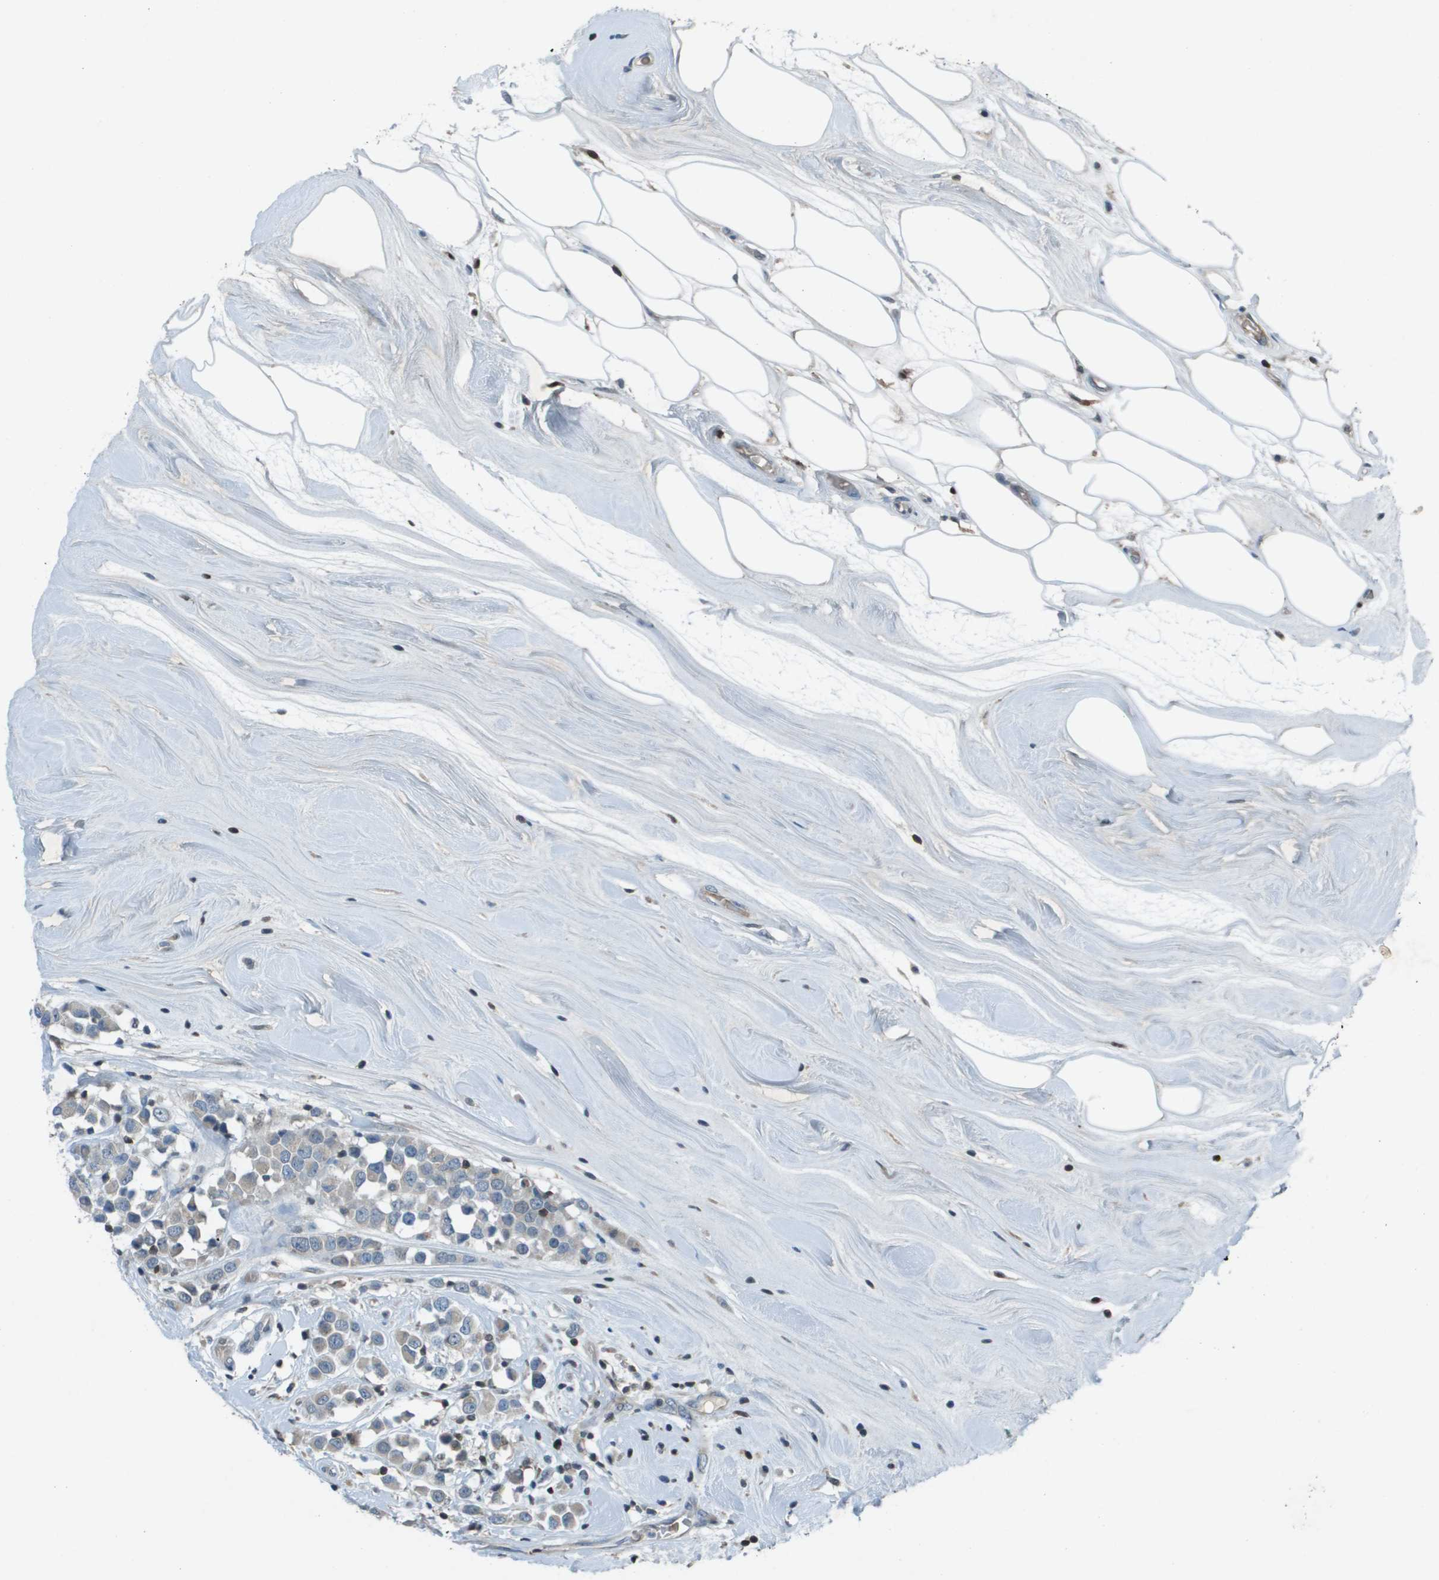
{"staining": {"intensity": "weak", "quantity": "<25%", "location": "cytoplasmic/membranous"}, "tissue": "breast cancer", "cell_type": "Tumor cells", "image_type": "cancer", "snomed": [{"axis": "morphology", "description": "Duct carcinoma"}, {"axis": "topography", "description": "Breast"}], "caption": "Protein analysis of breast cancer demonstrates no significant staining in tumor cells.", "gene": "CAMK4", "patient": {"sex": "female", "age": 61}}